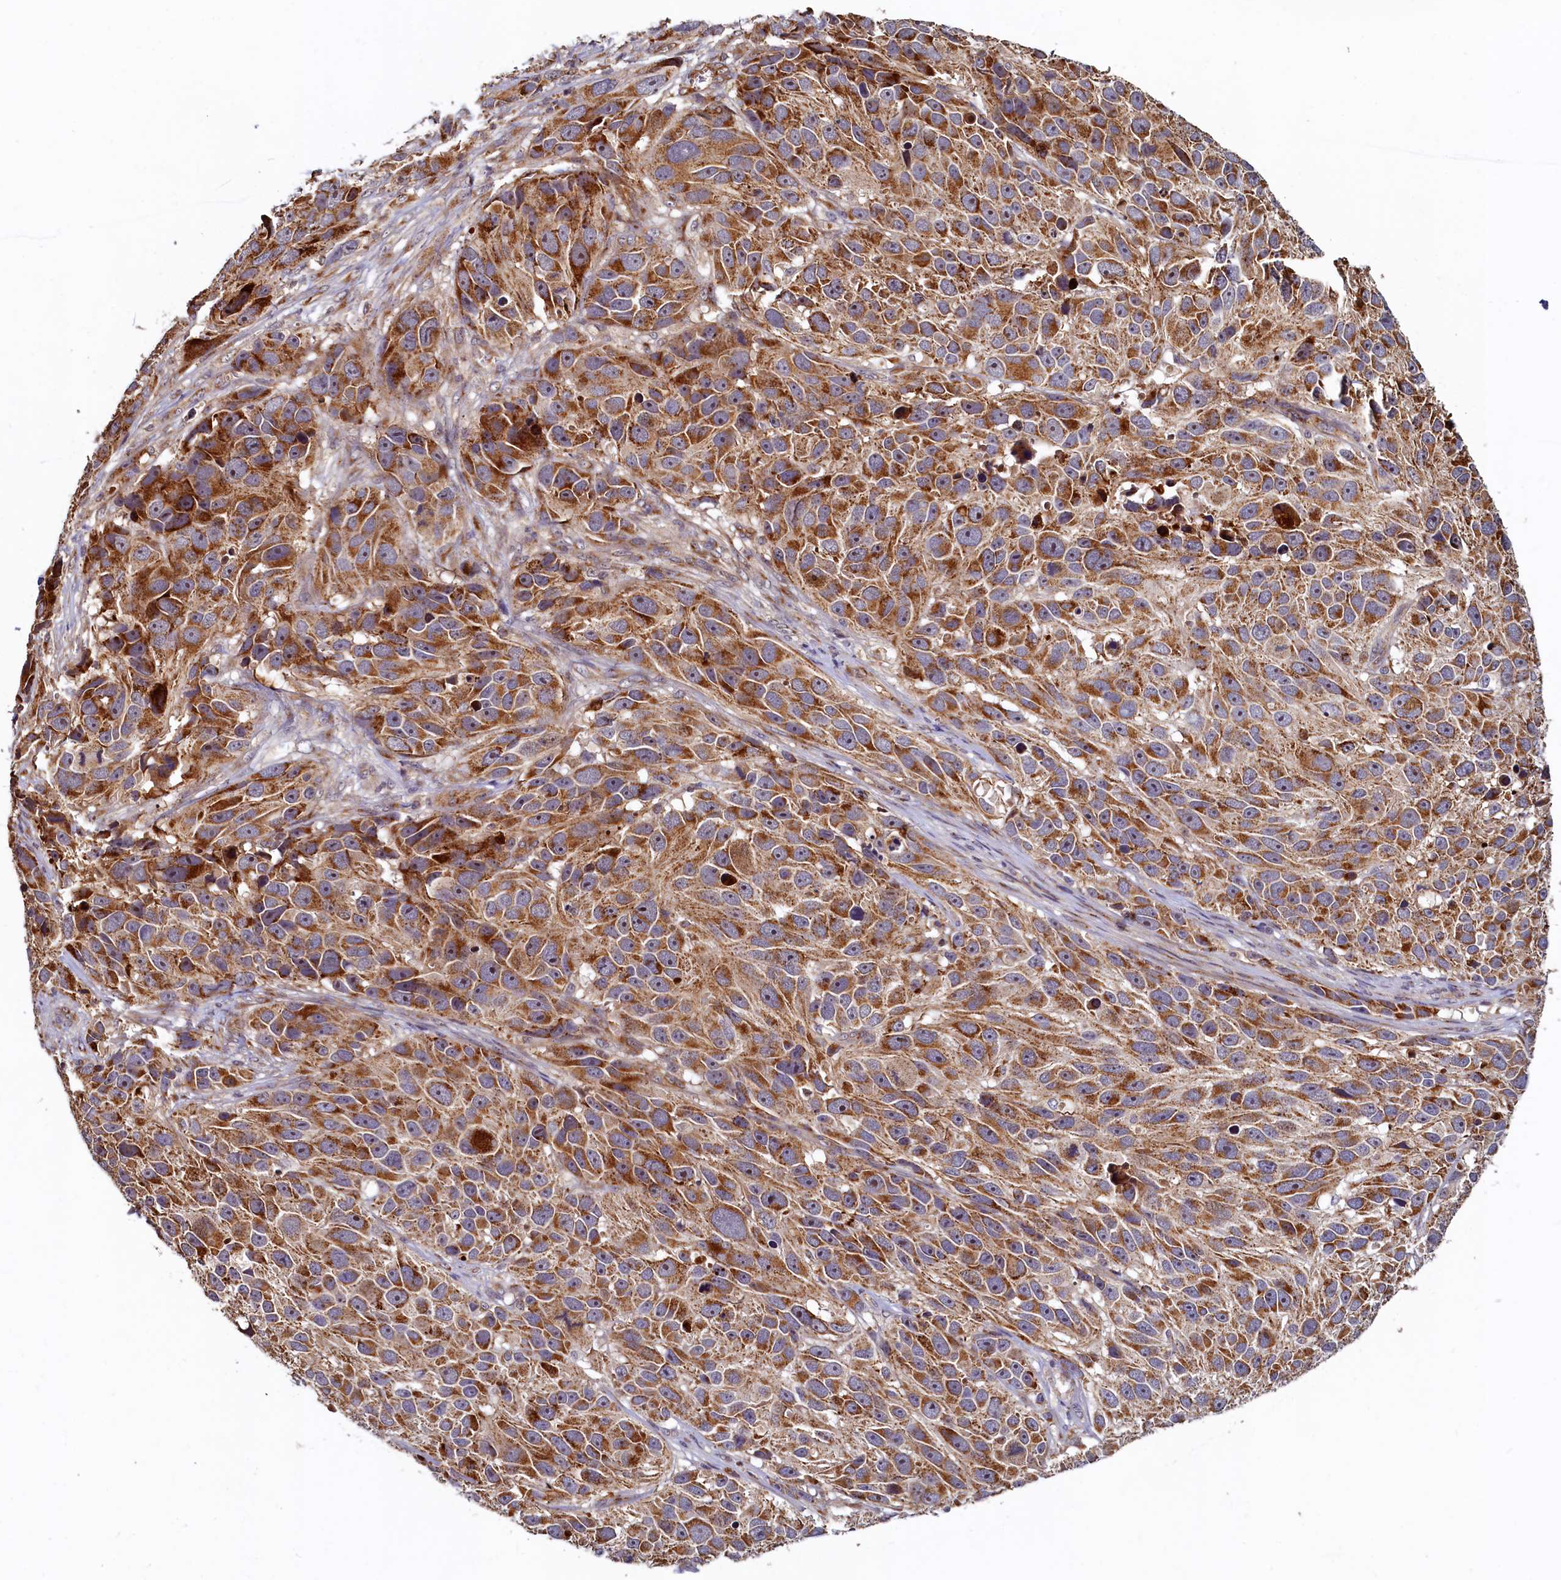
{"staining": {"intensity": "moderate", "quantity": ">75%", "location": "cytoplasmic/membranous"}, "tissue": "melanoma", "cell_type": "Tumor cells", "image_type": "cancer", "snomed": [{"axis": "morphology", "description": "Malignant melanoma, NOS"}, {"axis": "topography", "description": "Skin"}], "caption": "High-power microscopy captured an IHC histopathology image of melanoma, revealing moderate cytoplasmic/membranous expression in approximately >75% of tumor cells.", "gene": "NCKAP5L", "patient": {"sex": "male", "age": 84}}